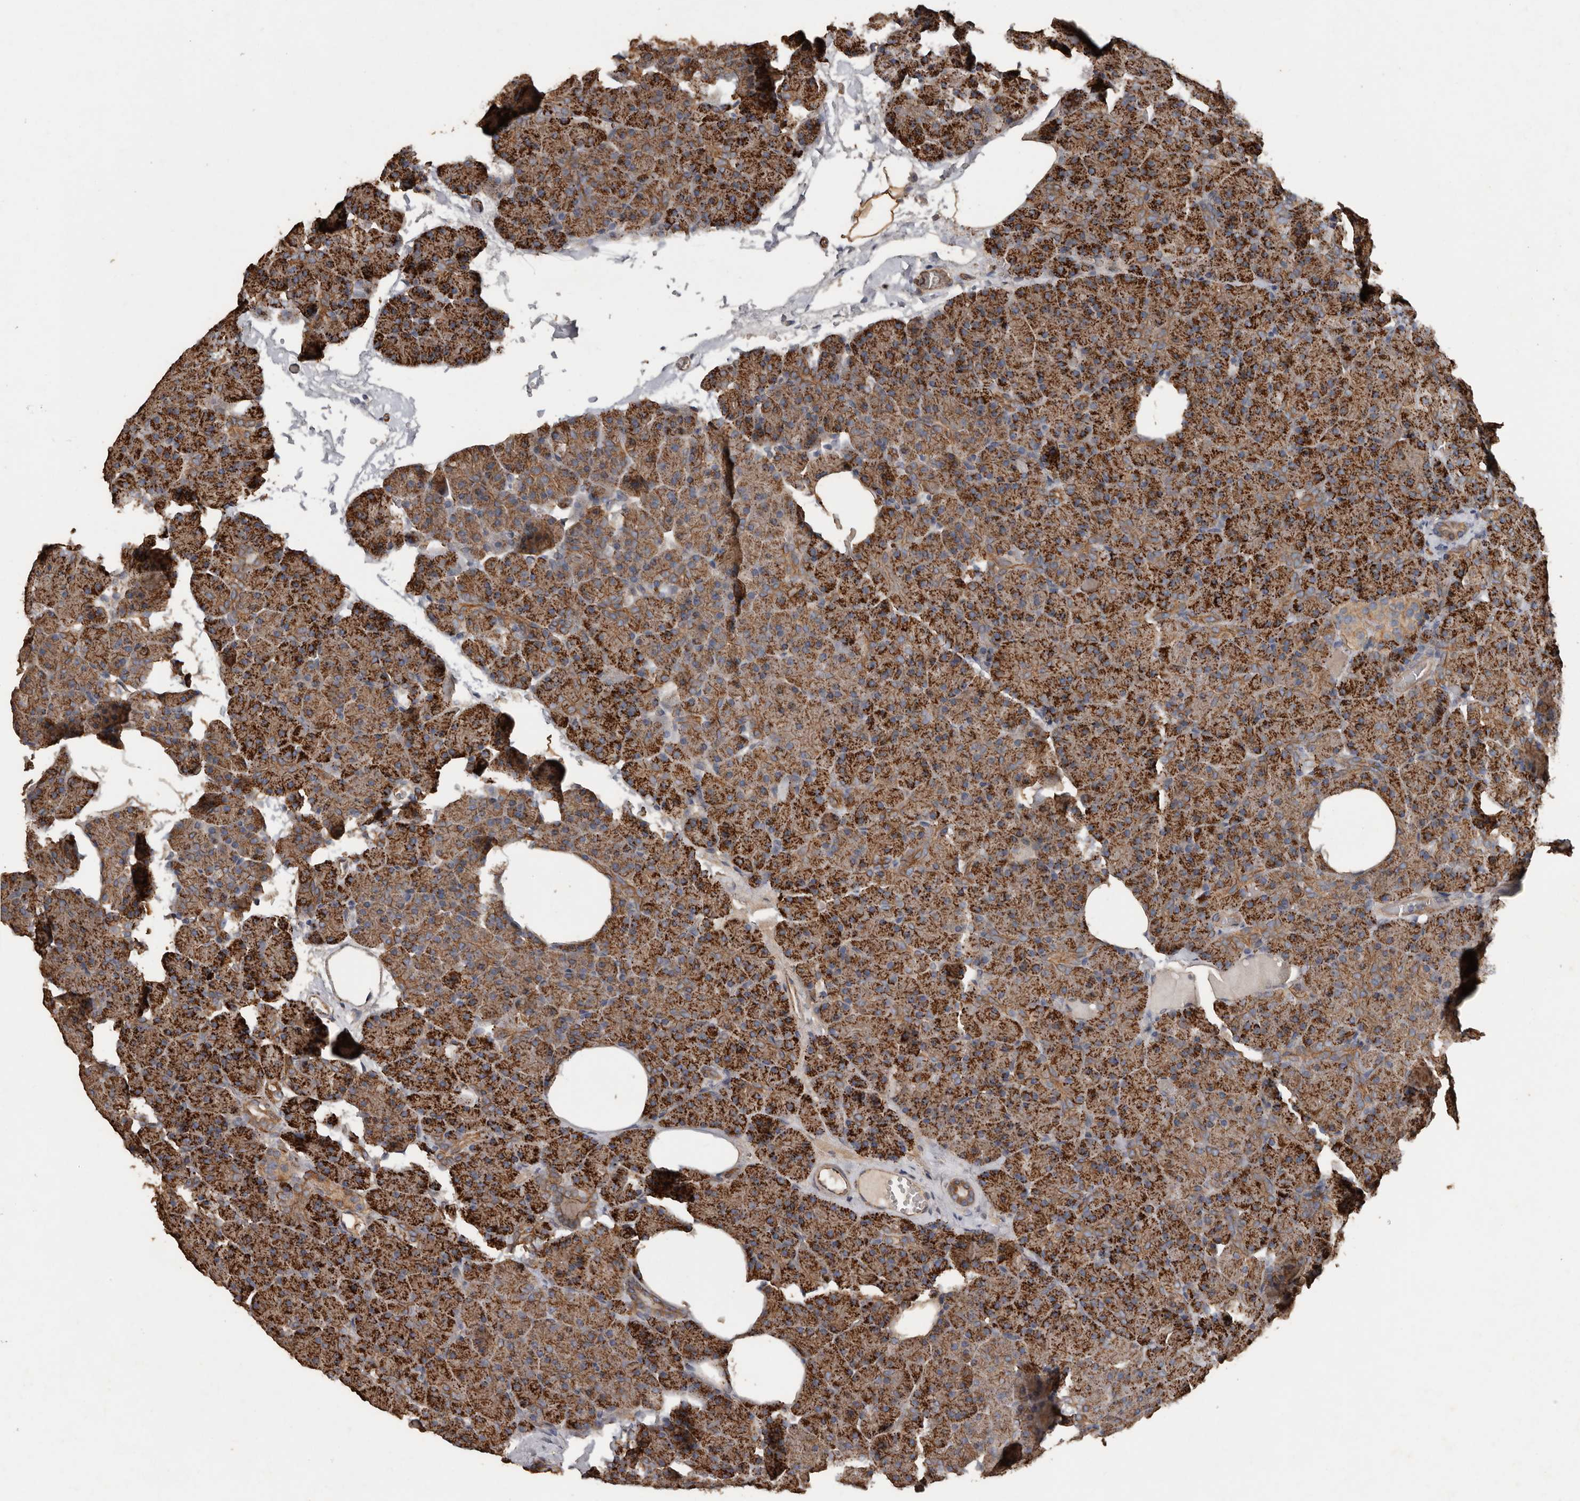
{"staining": {"intensity": "strong", "quantity": ">75%", "location": "cytoplasmic/membranous"}, "tissue": "pancreas", "cell_type": "Exocrine glandular cells", "image_type": "normal", "snomed": [{"axis": "morphology", "description": "Normal tissue, NOS"}, {"axis": "morphology", "description": "Carcinoid, malignant, NOS"}, {"axis": "topography", "description": "Pancreas"}], "caption": "Pancreas stained with a brown dye demonstrates strong cytoplasmic/membranous positive positivity in approximately >75% of exocrine glandular cells.", "gene": "HYAL4", "patient": {"sex": "female", "age": 35}}